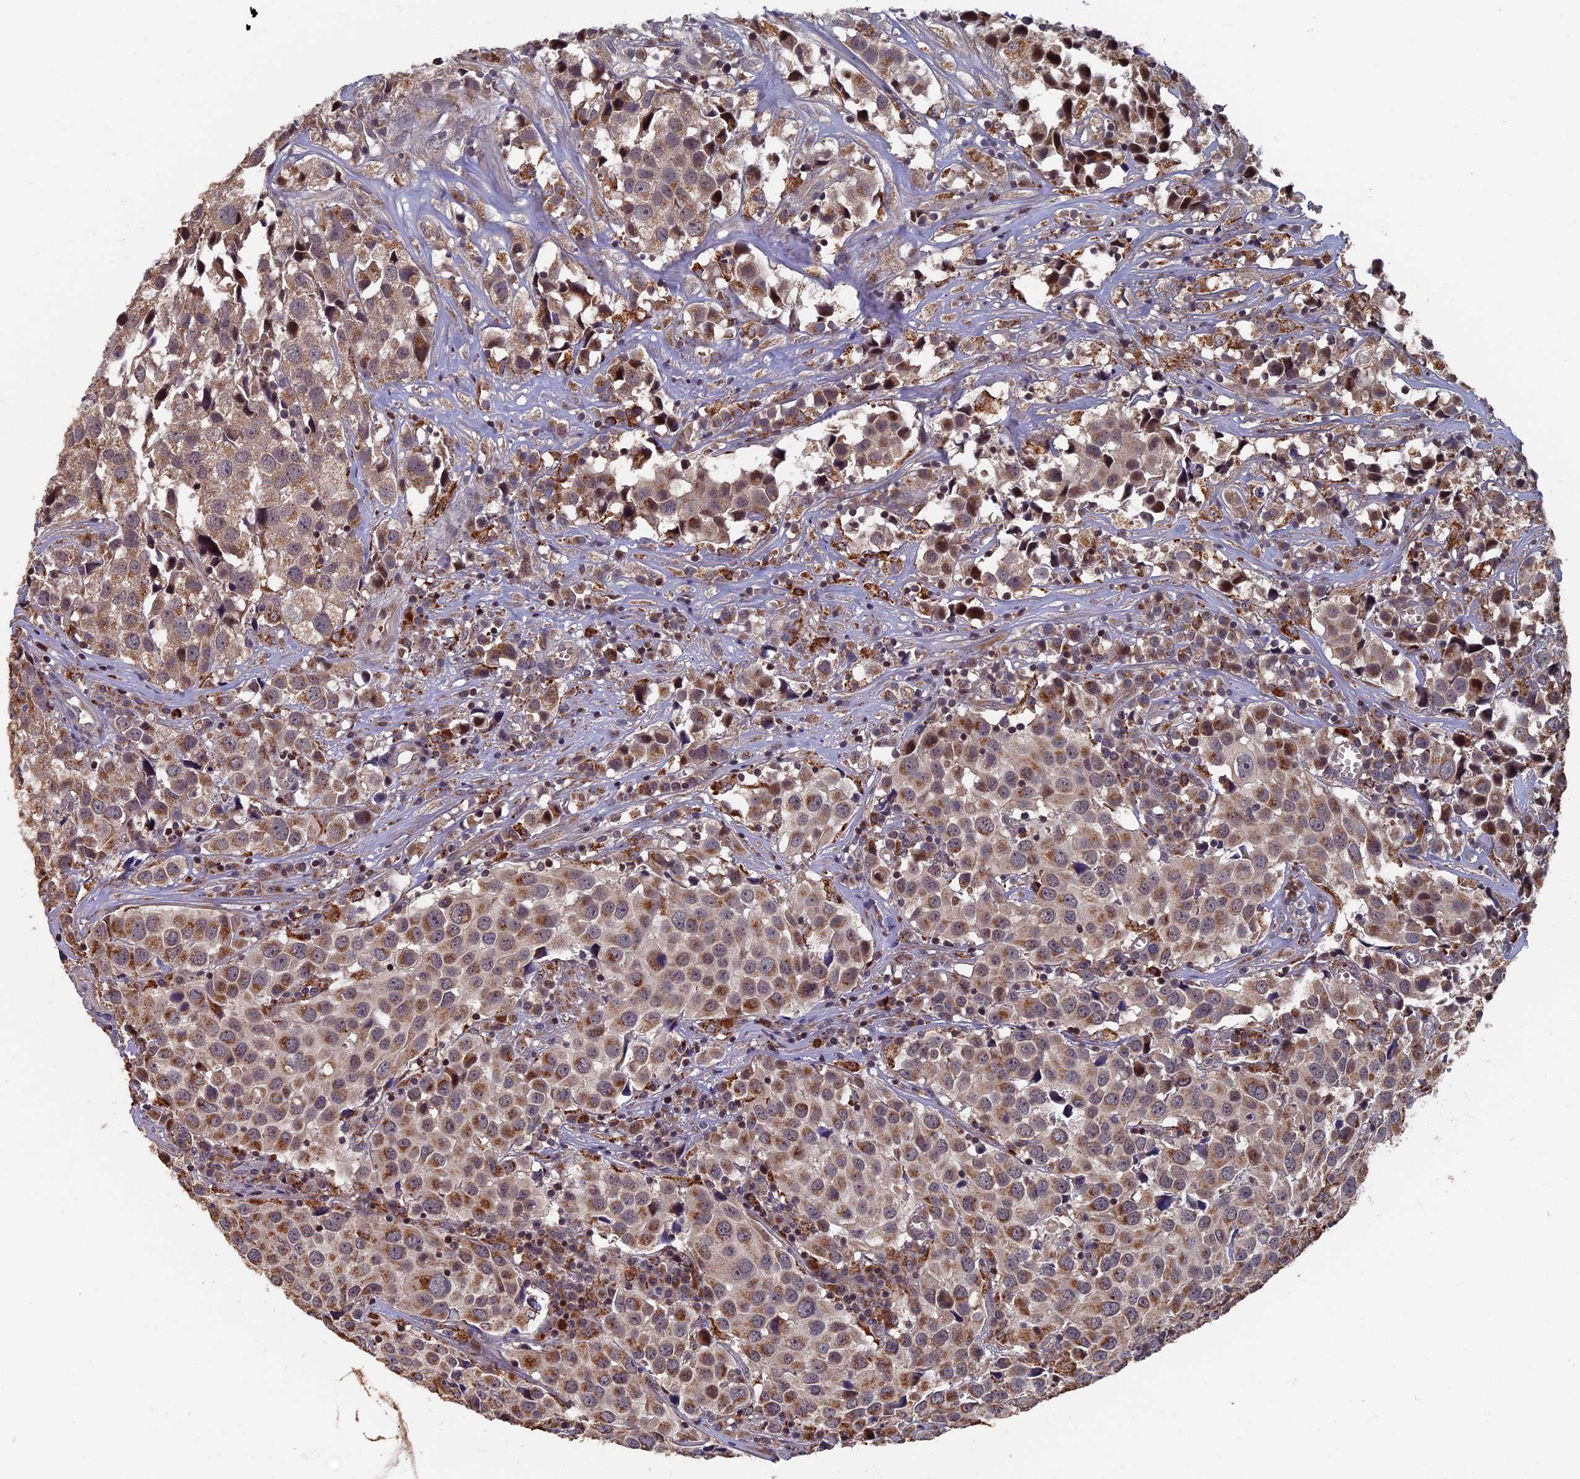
{"staining": {"intensity": "weak", "quantity": ">75%", "location": "cytoplasmic/membranous"}, "tissue": "urothelial cancer", "cell_type": "Tumor cells", "image_type": "cancer", "snomed": [{"axis": "morphology", "description": "Urothelial carcinoma, High grade"}, {"axis": "topography", "description": "Urinary bladder"}], "caption": "Brown immunohistochemical staining in human high-grade urothelial carcinoma exhibits weak cytoplasmic/membranous expression in approximately >75% of tumor cells. Immunohistochemistry (ihc) stains the protein in brown and the nuclei are stained blue.", "gene": "RASGRF1", "patient": {"sex": "female", "age": 75}}